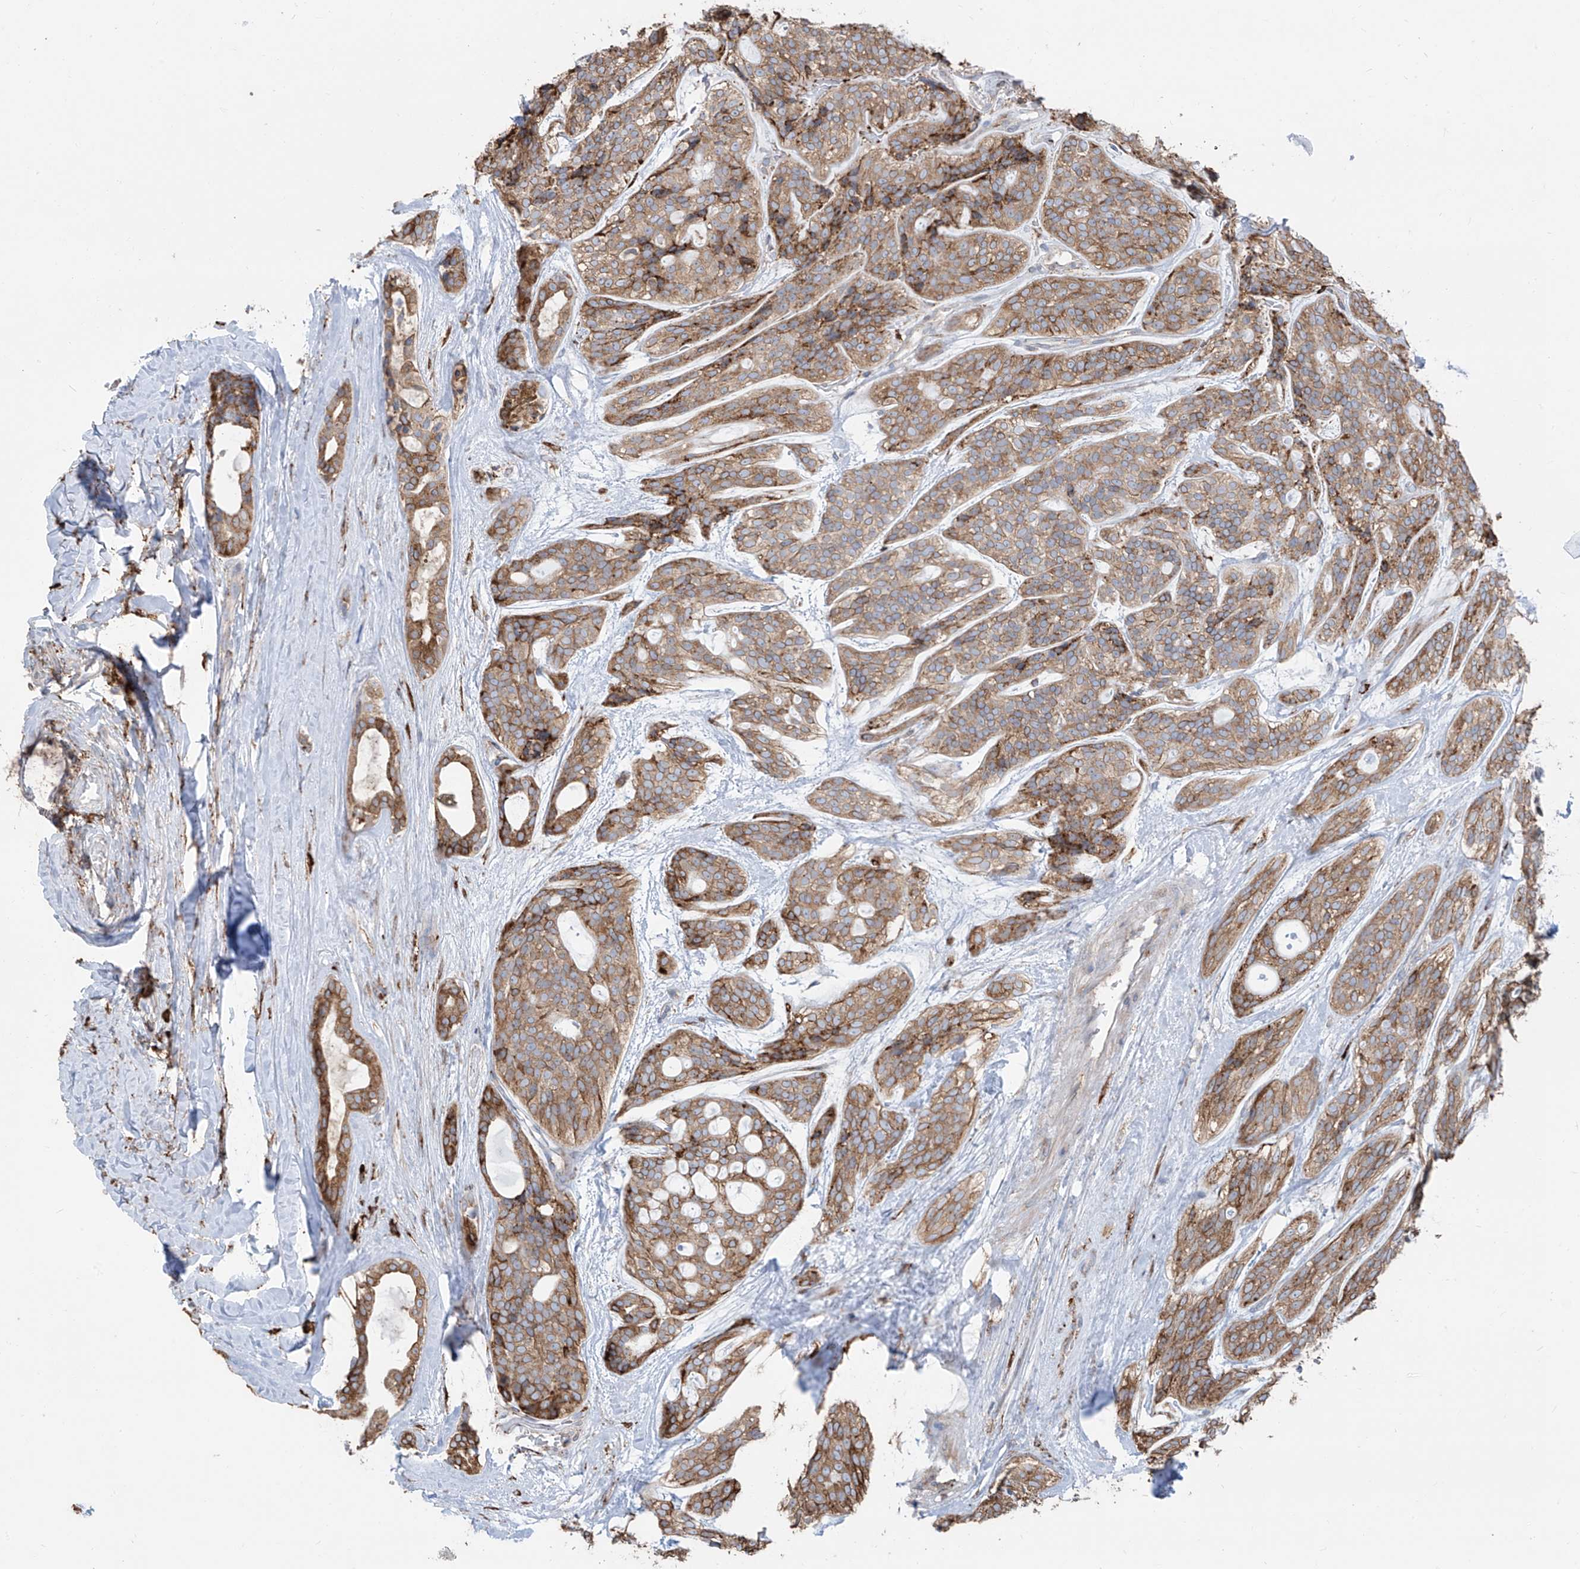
{"staining": {"intensity": "moderate", "quantity": ">75%", "location": "cytoplasmic/membranous"}, "tissue": "head and neck cancer", "cell_type": "Tumor cells", "image_type": "cancer", "snomed": [{"axis": "morphology", "description": "Adenocarcinoma, NOS"}, {"axis": "topography", "description": "Head-Neck"}], "caption": "Moderate cytoplasmic/membranous positivity for a protein is identified in approximately >75% of tumor cells of head and neck adenocarcinoma using immunohistochemistry.", "gene": "ZNF354C", "patient": {"sex": "male", "age": 66}}